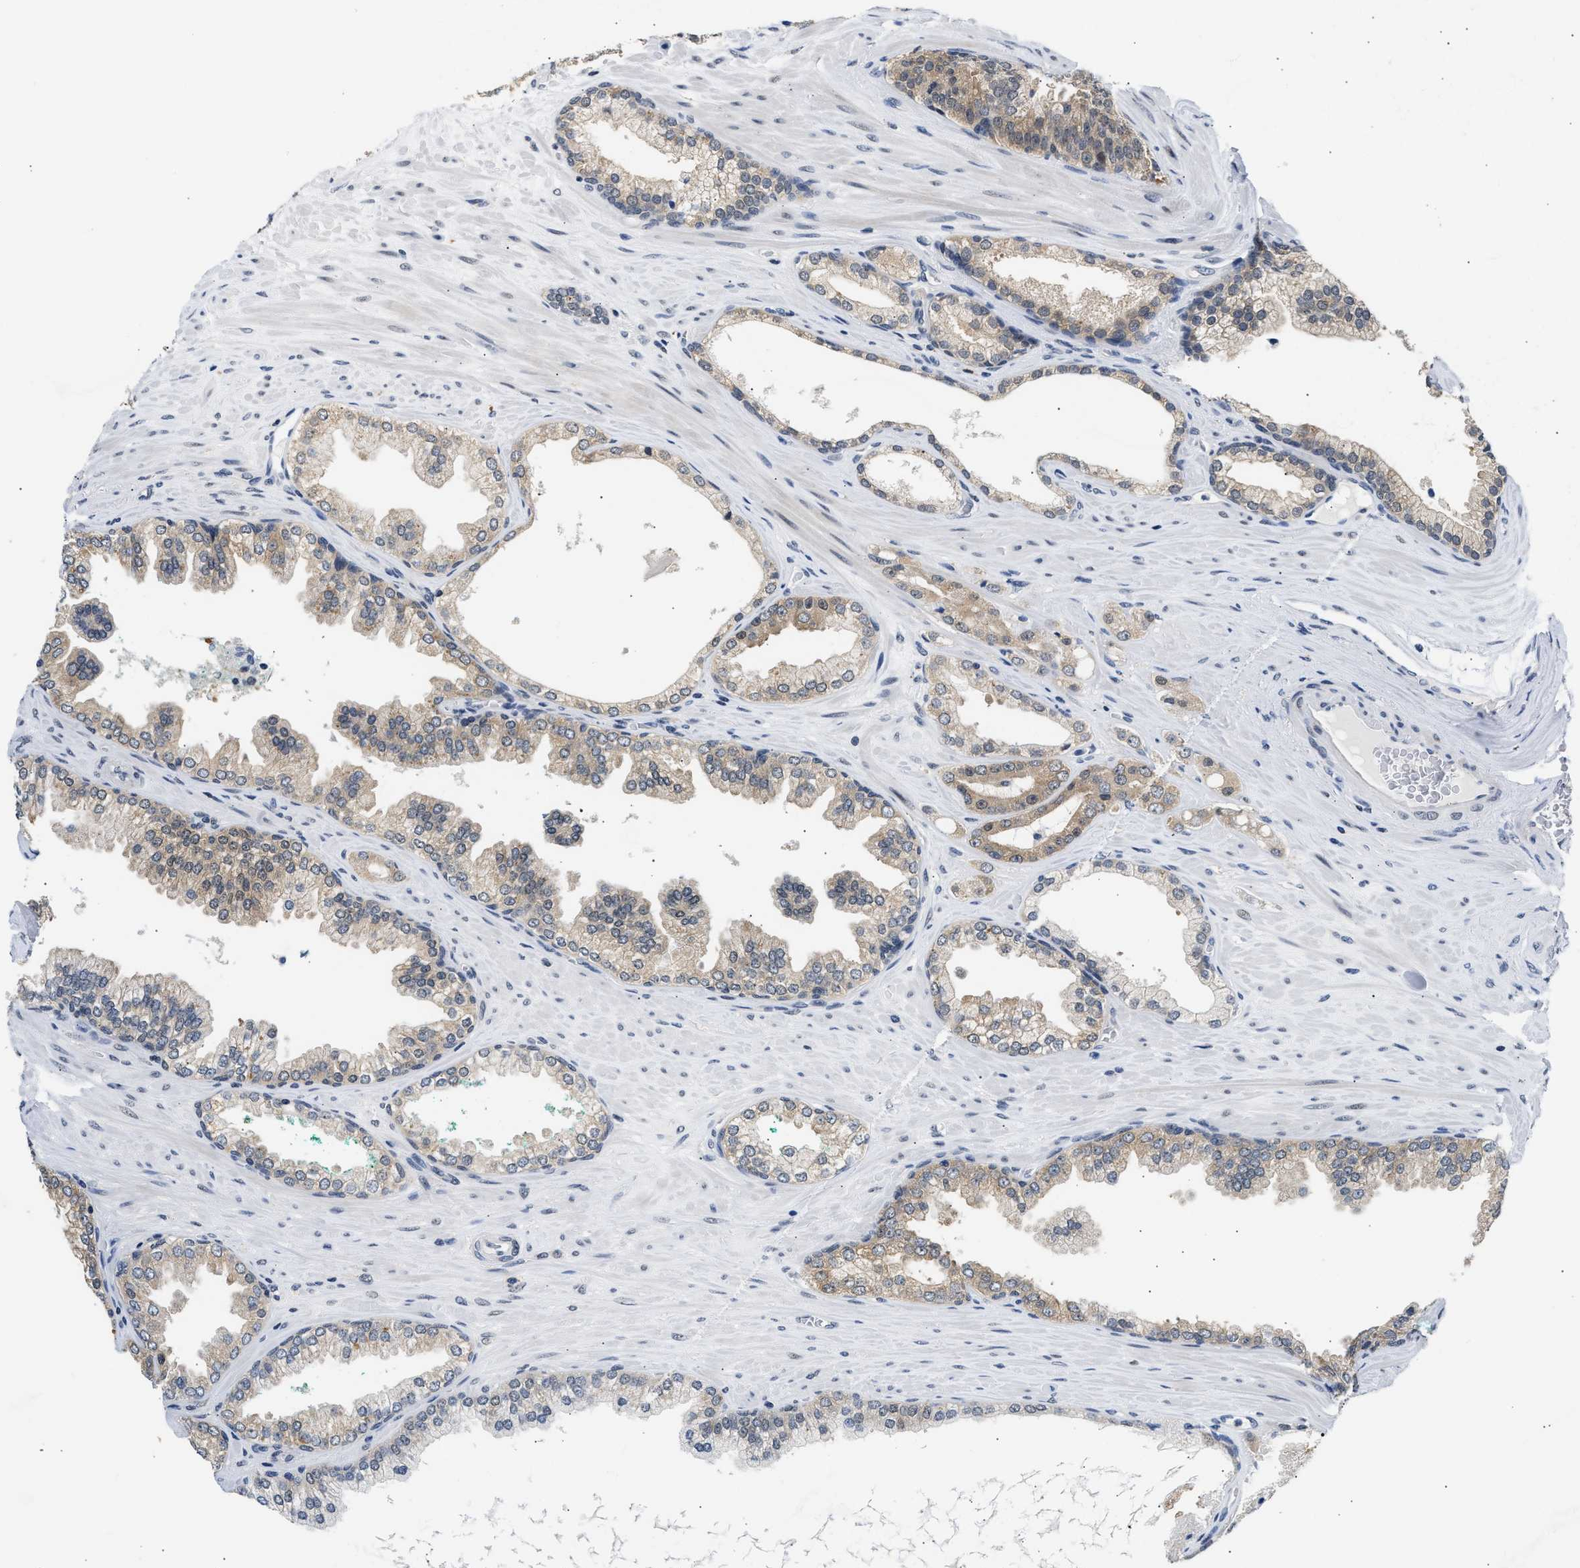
{"staining": {"intensity": "weak", "quantity": "25%-75%", "location": "cytoplasmic/membranous"}, "tissue": "prostate cancer", "cell_type": "Tumor cells", "image_type": "cancer", "snomed": [{"axis": "morphology", "description": "Adenocarcinoma, High grade"}, {"axis": "topography", "description": "Prostate"}], "caption": "Protein staining demonstrates weak cytoplasmic/membranous expression in about 25%-75% of tumor cells in prostate cancer (high-grade adenocarcinoma).", "gene": "PPM1L", "patient": {"sex": "male", "age": 71}}